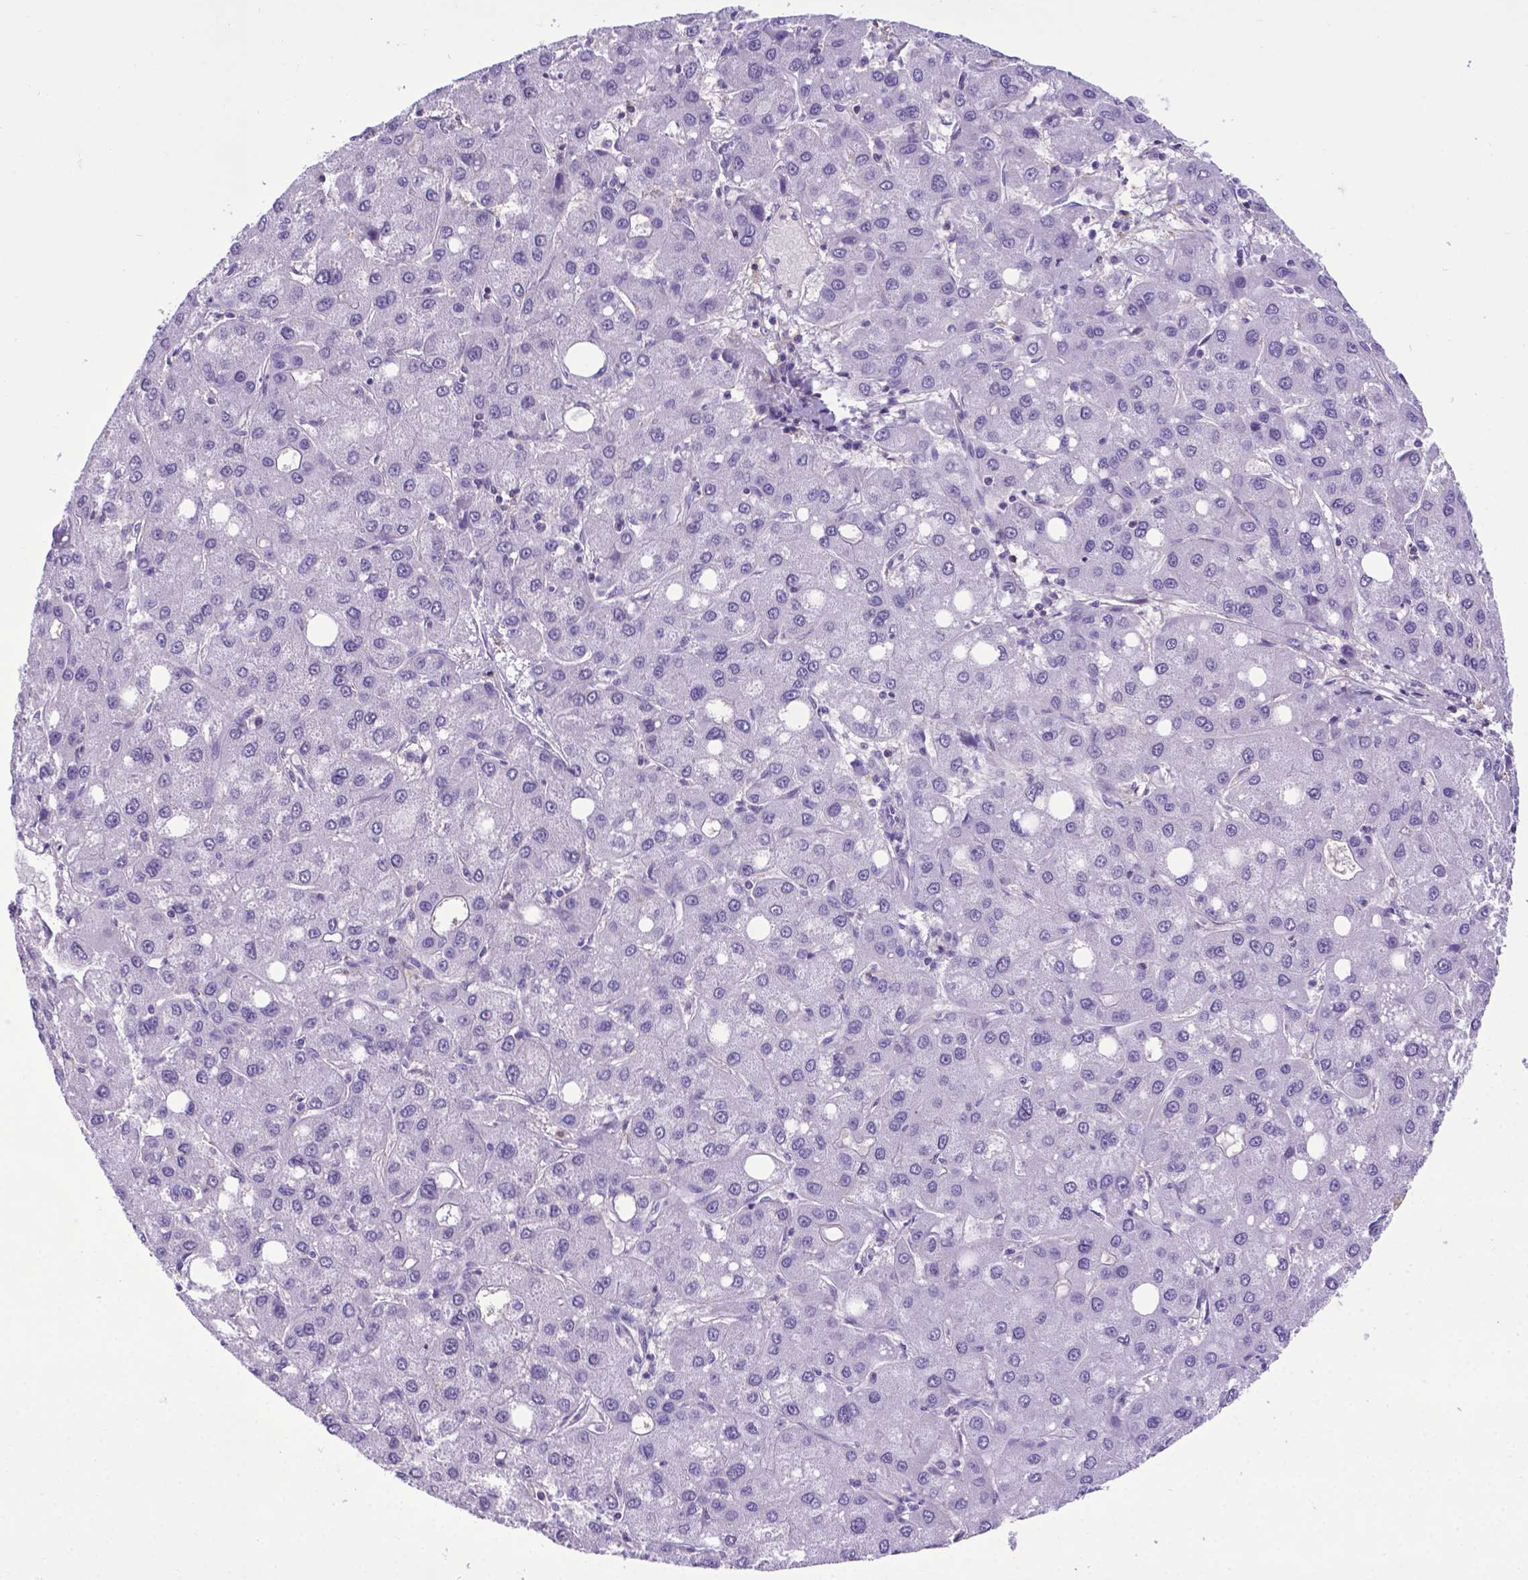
{"staining": {"intensity": "negative", "quantity": "none", "location": "none"}, "tissue": "liver cancer", "cell_type": "Tumor cells", "image_type": "cancer", "snomed": [{"axis": "morphology", "description": "Carcinoma, Hepatocellular, NOS"}, {"axis": "topography", "description": "Liver"}], "caption": "This is an IHC image of human hepatocellular carcinoma (liver). There is no staining in tumor cells.", "gene": "POU3F3", "patient": {"sex": "male", "age": 73}}